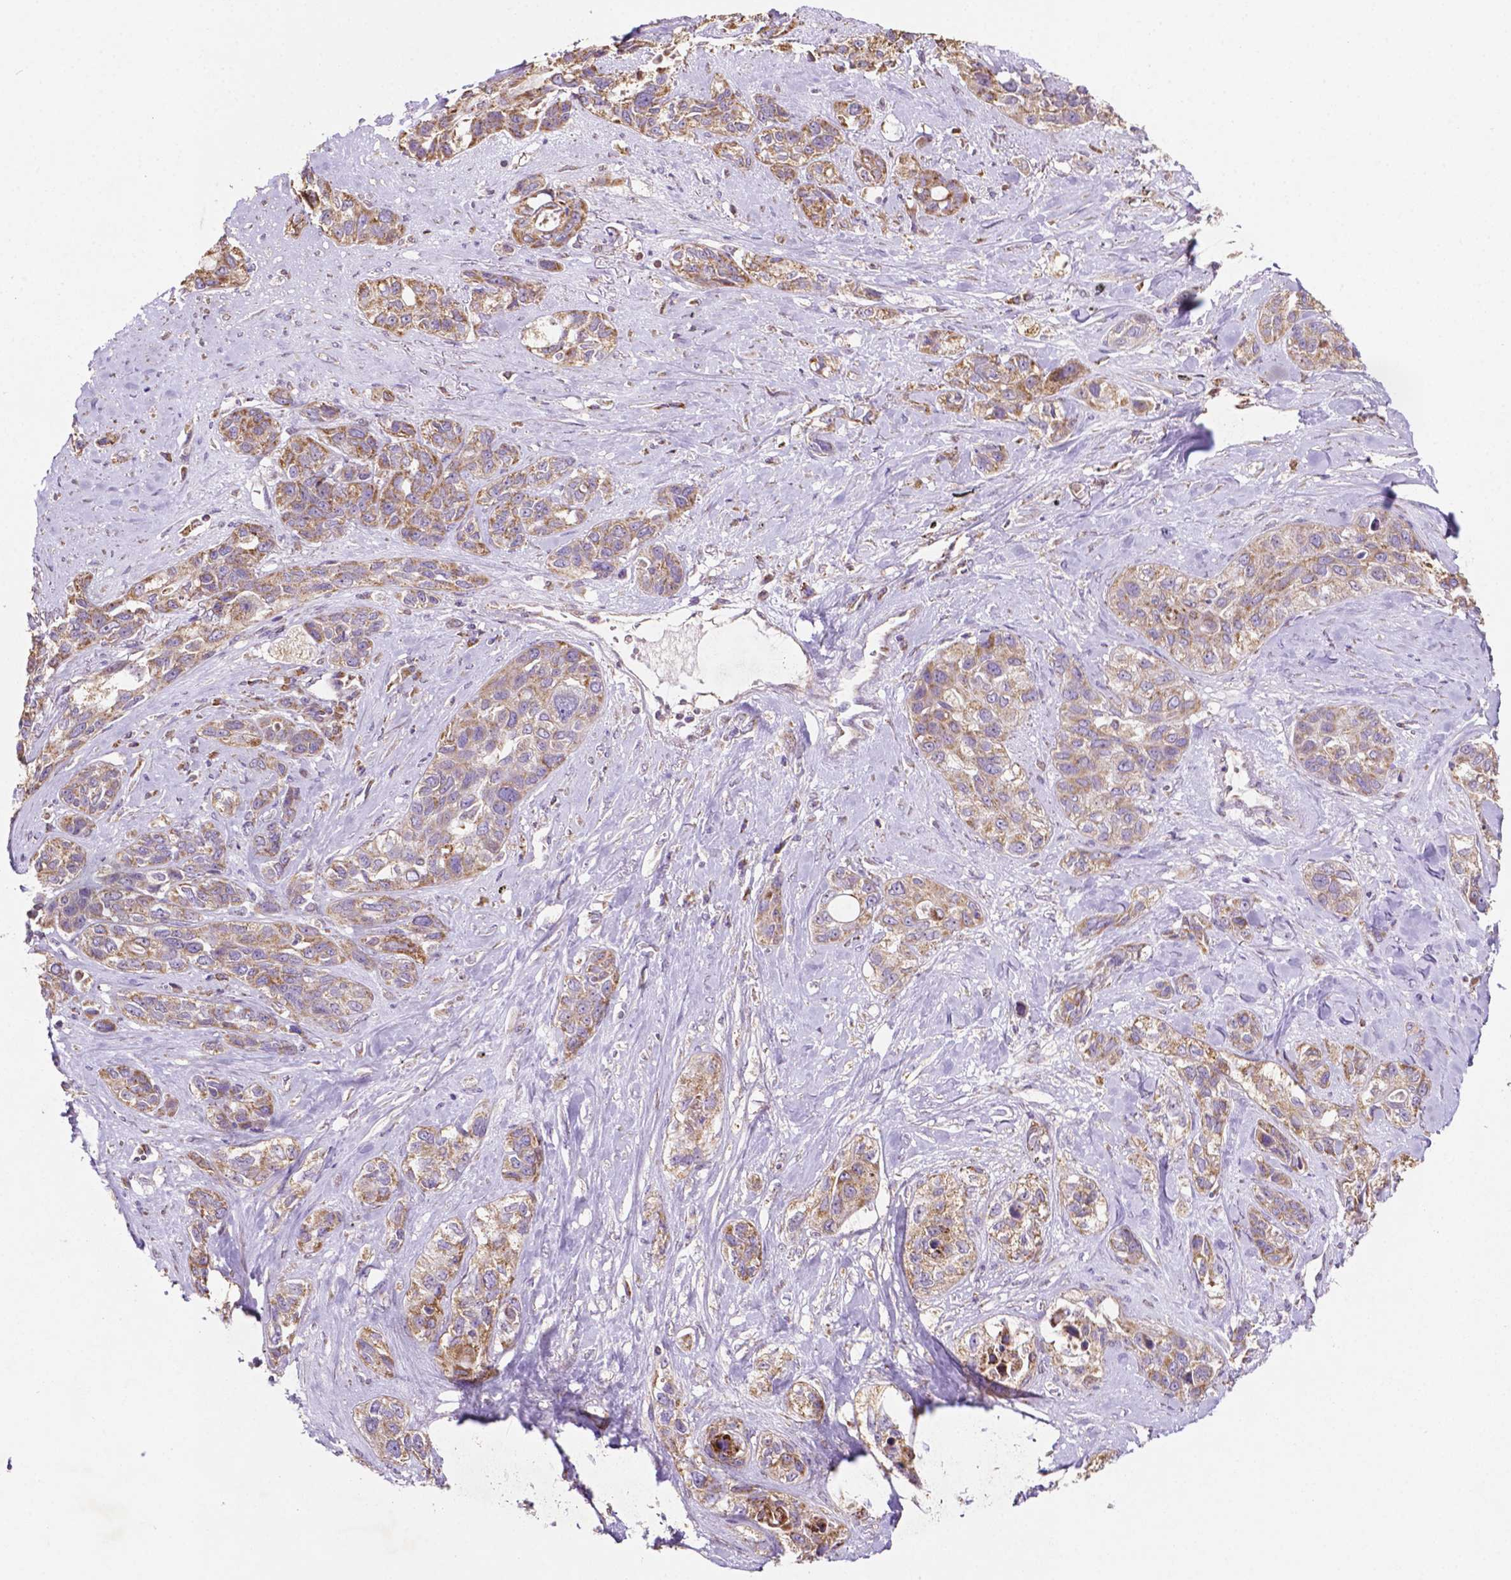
{"staining": {"intensity": "moderate", "quantity": ">75%", "location": "cytoplasmic/membranous"}, "tissue": "lung cancer", "cell_type": "Tumor cells", "image_type": "cancer", "snomed": [{"axis": "morphology", "description": "Squamous cell carcinoma, NOS"}, {"axis": "topography", "description": "Lung"}], "caption": "Human lung squamous cell carcinoma stained with a brown dye demonstrates moderate cytoplasmic/membranous positive expression in about >75% of tumor cells.", "gene": "ILVBL", "patient": {"sex": "female", "age": 70}}